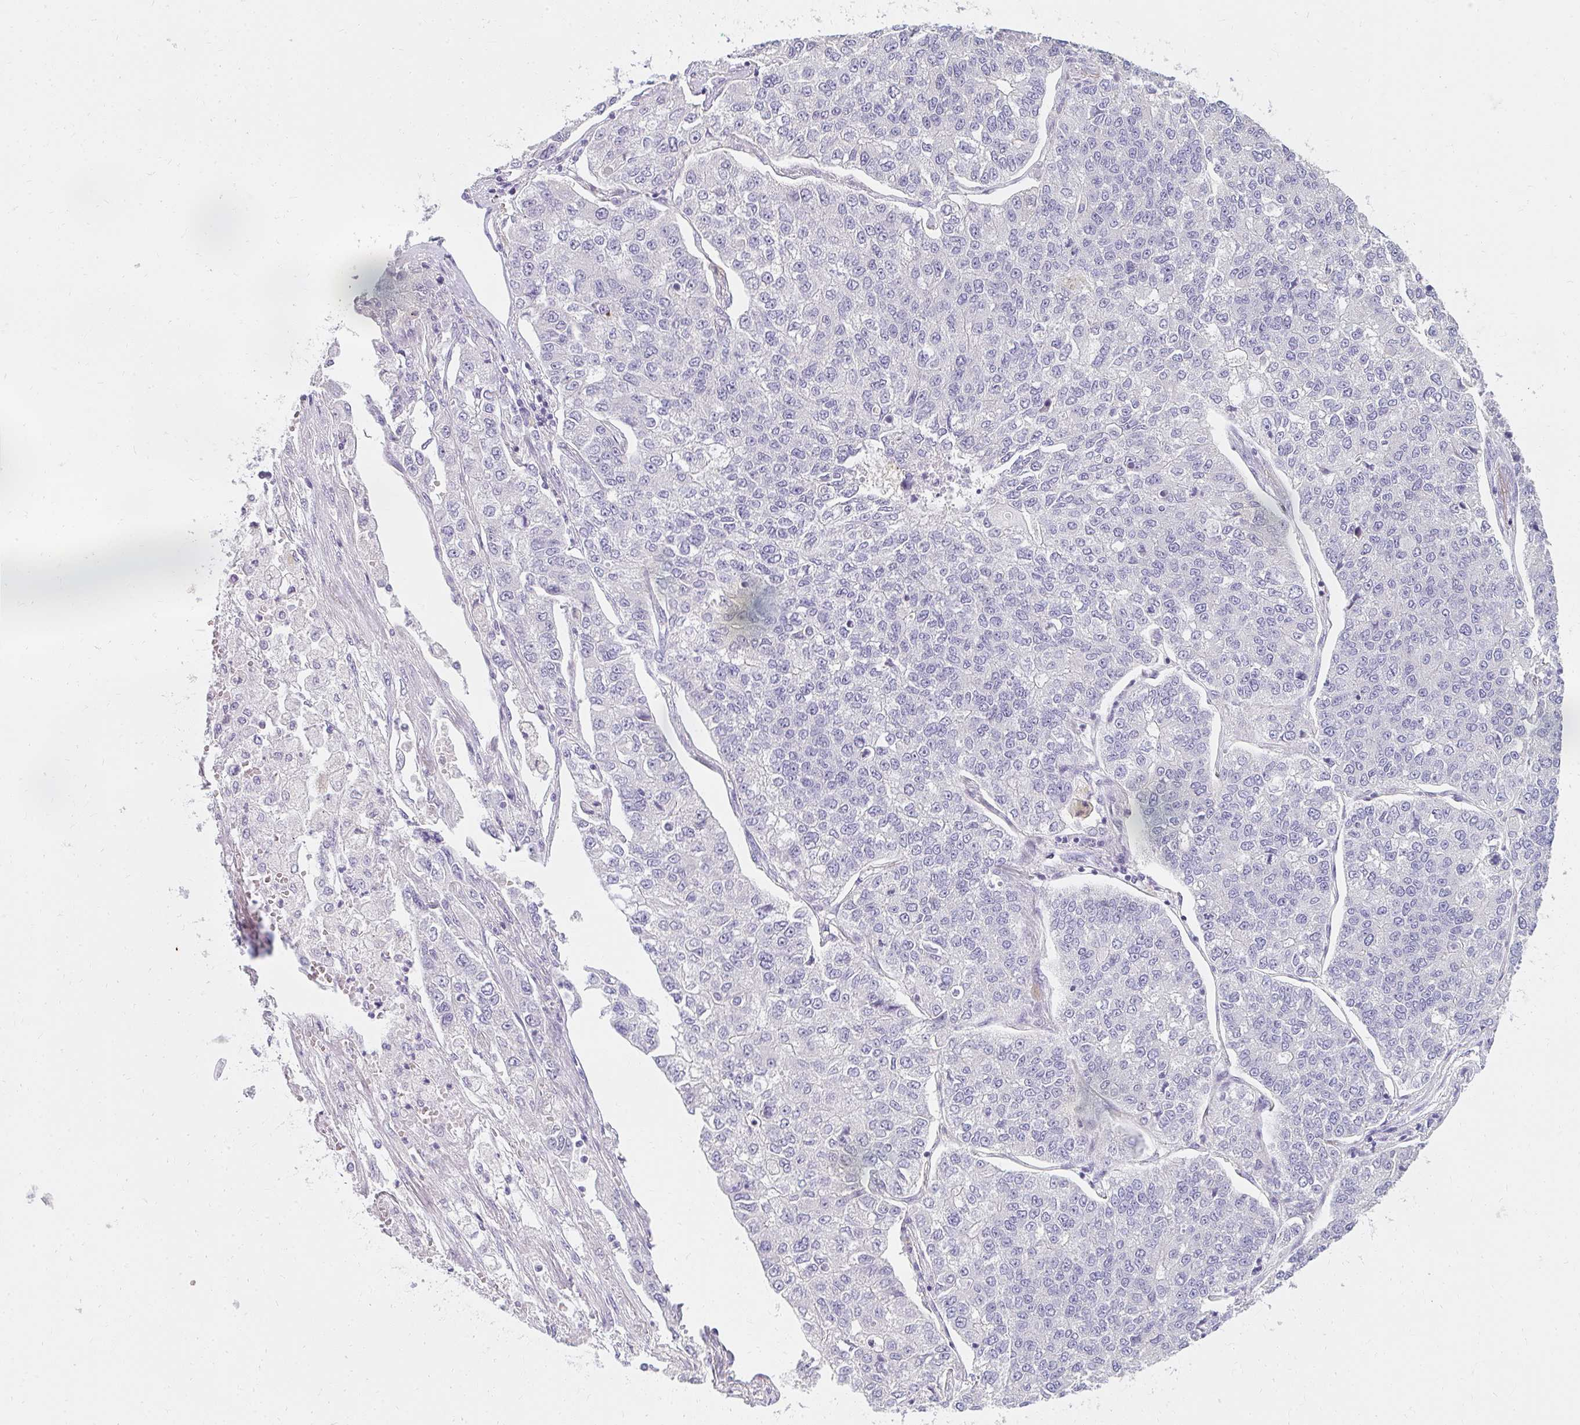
{"staining": {"intensity": "negative", "quantity": "none", "location": "none"}, "tissue": "lung cancer", "cell_type": "Tumor cells", "image_type": "cancer", "snomed": [{"axis": "morphology", "description": "Adenocarcinoma, NOS"}, {"axis": "topography", "description": "Lung"}], "caption": "Immunohistochemistry (IHC) histopathology image of human adenocarcinoma (lung) stained for a protein (brown), which exhibits no staining in tumor cells. (DAB immunohistochemistry (IHC) visualized using brightfield microscopy, high magnification).", "gene": "PPP1R3G", "patient": {"sex": "male", "age": 49}}